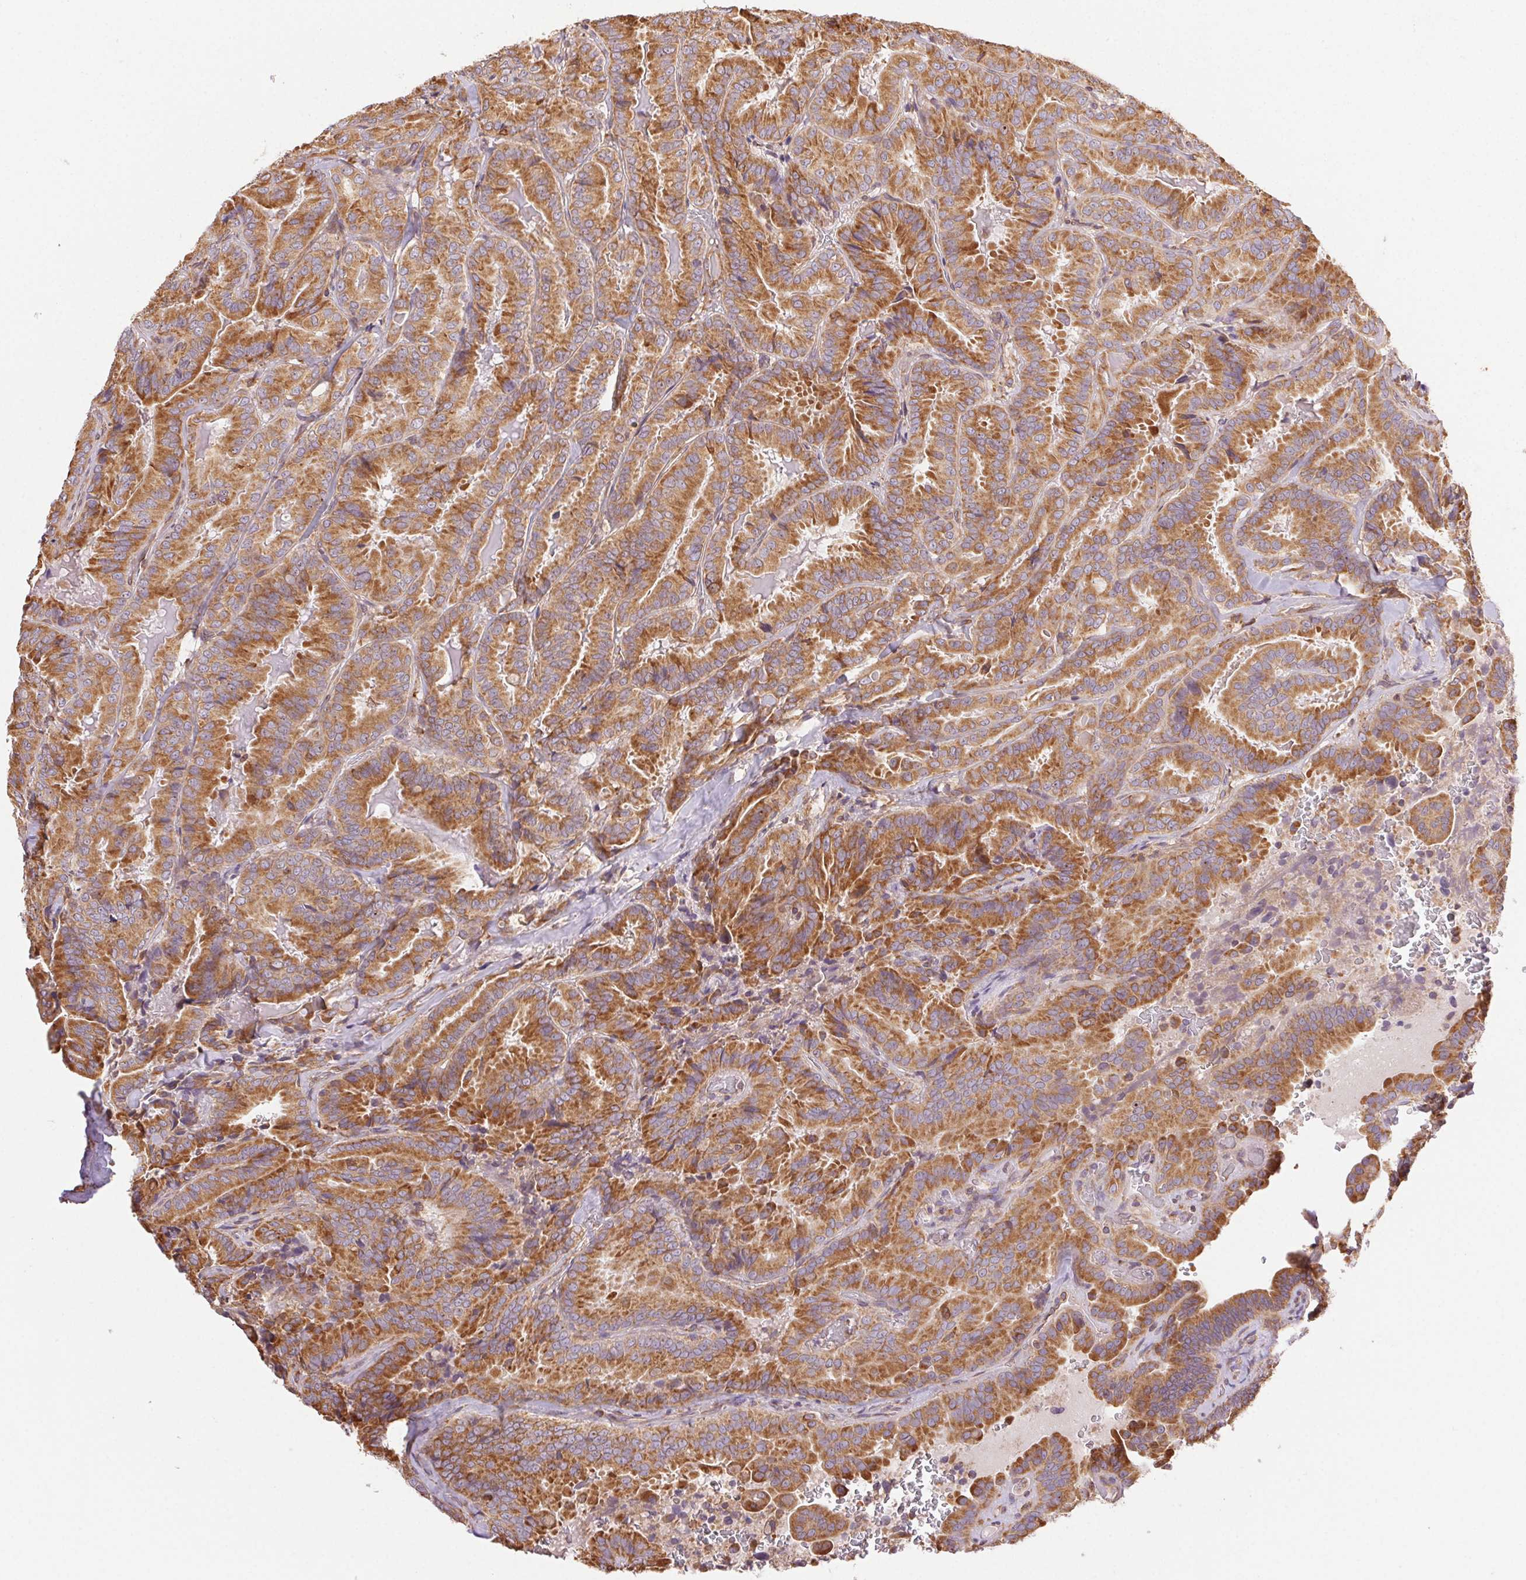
{"staining": {"intensity": "moderate", "quantity": ">75%", "location": "cytoplasmic/membranous"}, "tissue": "thyroid cancer", "cell_type": "Tumor cells", "image_type": "cancer", "snomed": [{"axis": "morphology", "description": "Papillary adenocarcinoma, NOS"}, {"axis": "topography", "description": "Thyroid gland"}], "caption": "This histopathology image displays thyroid cancer (papillary adenocarcinoma) stained with immunohistochemistry (IHC) to label a protein in brown. The cytoplasmic/membranous of tumor cells show moderate positivity for the protein. Nuclei are counter-stained blue.", "gene": "ENTREP1", "patient": {"sex": "male", "age": 61}}